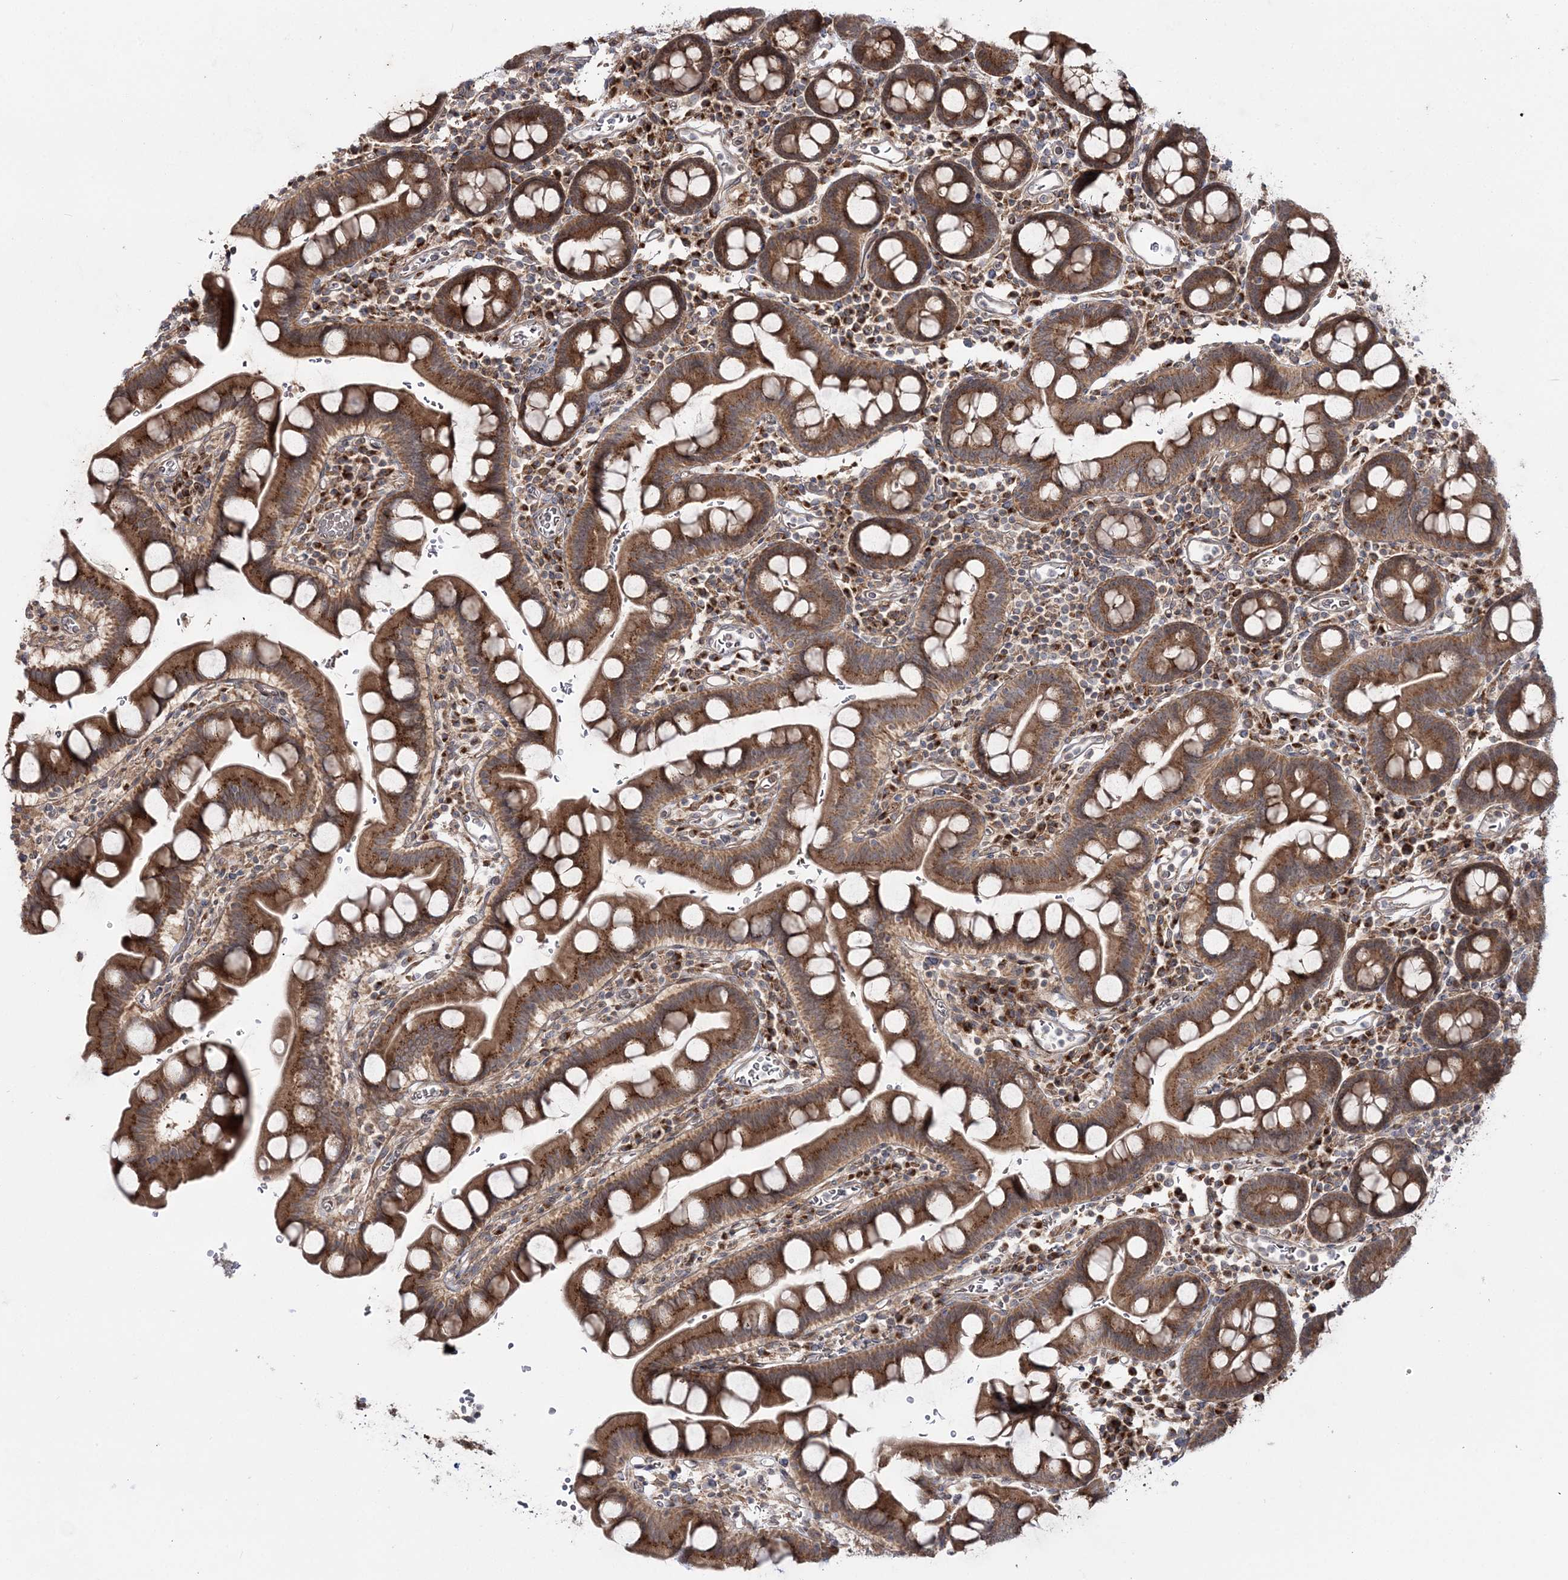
{"staining": {"intensity": "moderate", "quantity": ">75%", "location": "cytoplasmic/membranous"}, "tissue": "small intestine", "cell_type": "Glandular cells", "image_type": "normal", "snomed": [{"axis": "morphology", "description": "Normal tissue, NOS"}, {"axis": "topography", "description": "Stomach, upper"}, {"axis": "topography", "description": "Stomach, lower"}, {"axis": "topography", "description": "Small intestine"}], "caption": "A photomicrograph showing moderate cytoplasmic/membranous positivity in approximately >75% of glandular cells in normal small intestine, as visualized by brown immunohistochemical staining.", "gene": "MOCS2", "patient": {"sex": "male", "age": 68}}